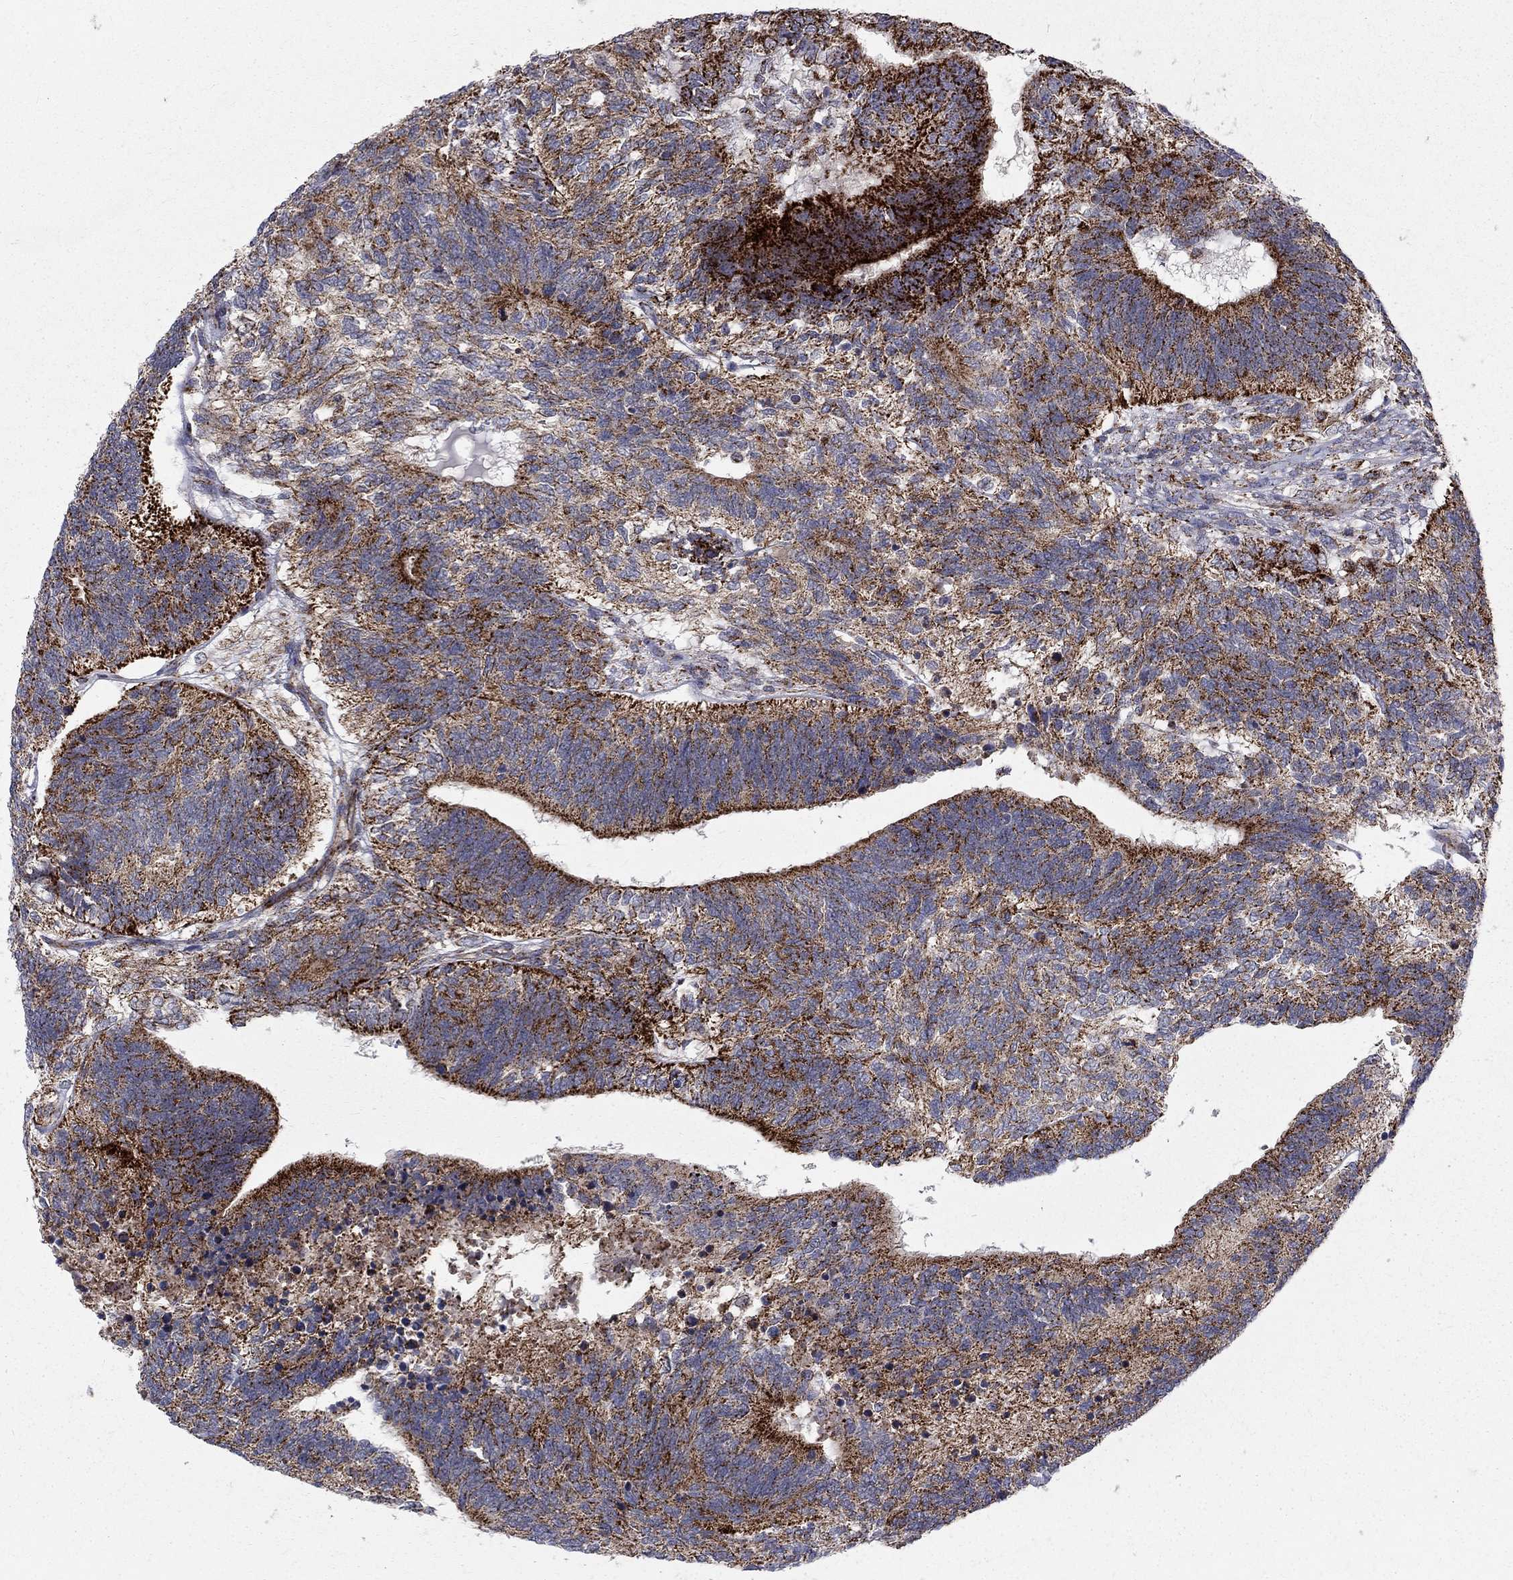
{"staining": {"intensity": "strong", "quantity": ">75%", "location": "cytoplasmic/membranous"}, "tissue": "testis cancer", "cell_type": "Tumor cells", "image_type": "cancer", "snomed": [{"axis": "morphology", "description": "Seminoma, NOS"}, {"axis": "morphology", "description": "Carcinoma, Embryonal, NOS"}, {"axis": "topography", "description": "Testis"}], "caption": "Testis cancer (embryonal carcinoma) stained with DAB immunohistochemistry (IHC) shows high levels of strong cytoplasmic/membranous staining in about >75% of tumor cells.", "gene": "ALDH1B1", "patient": {"sex": "male", "age": 41}}